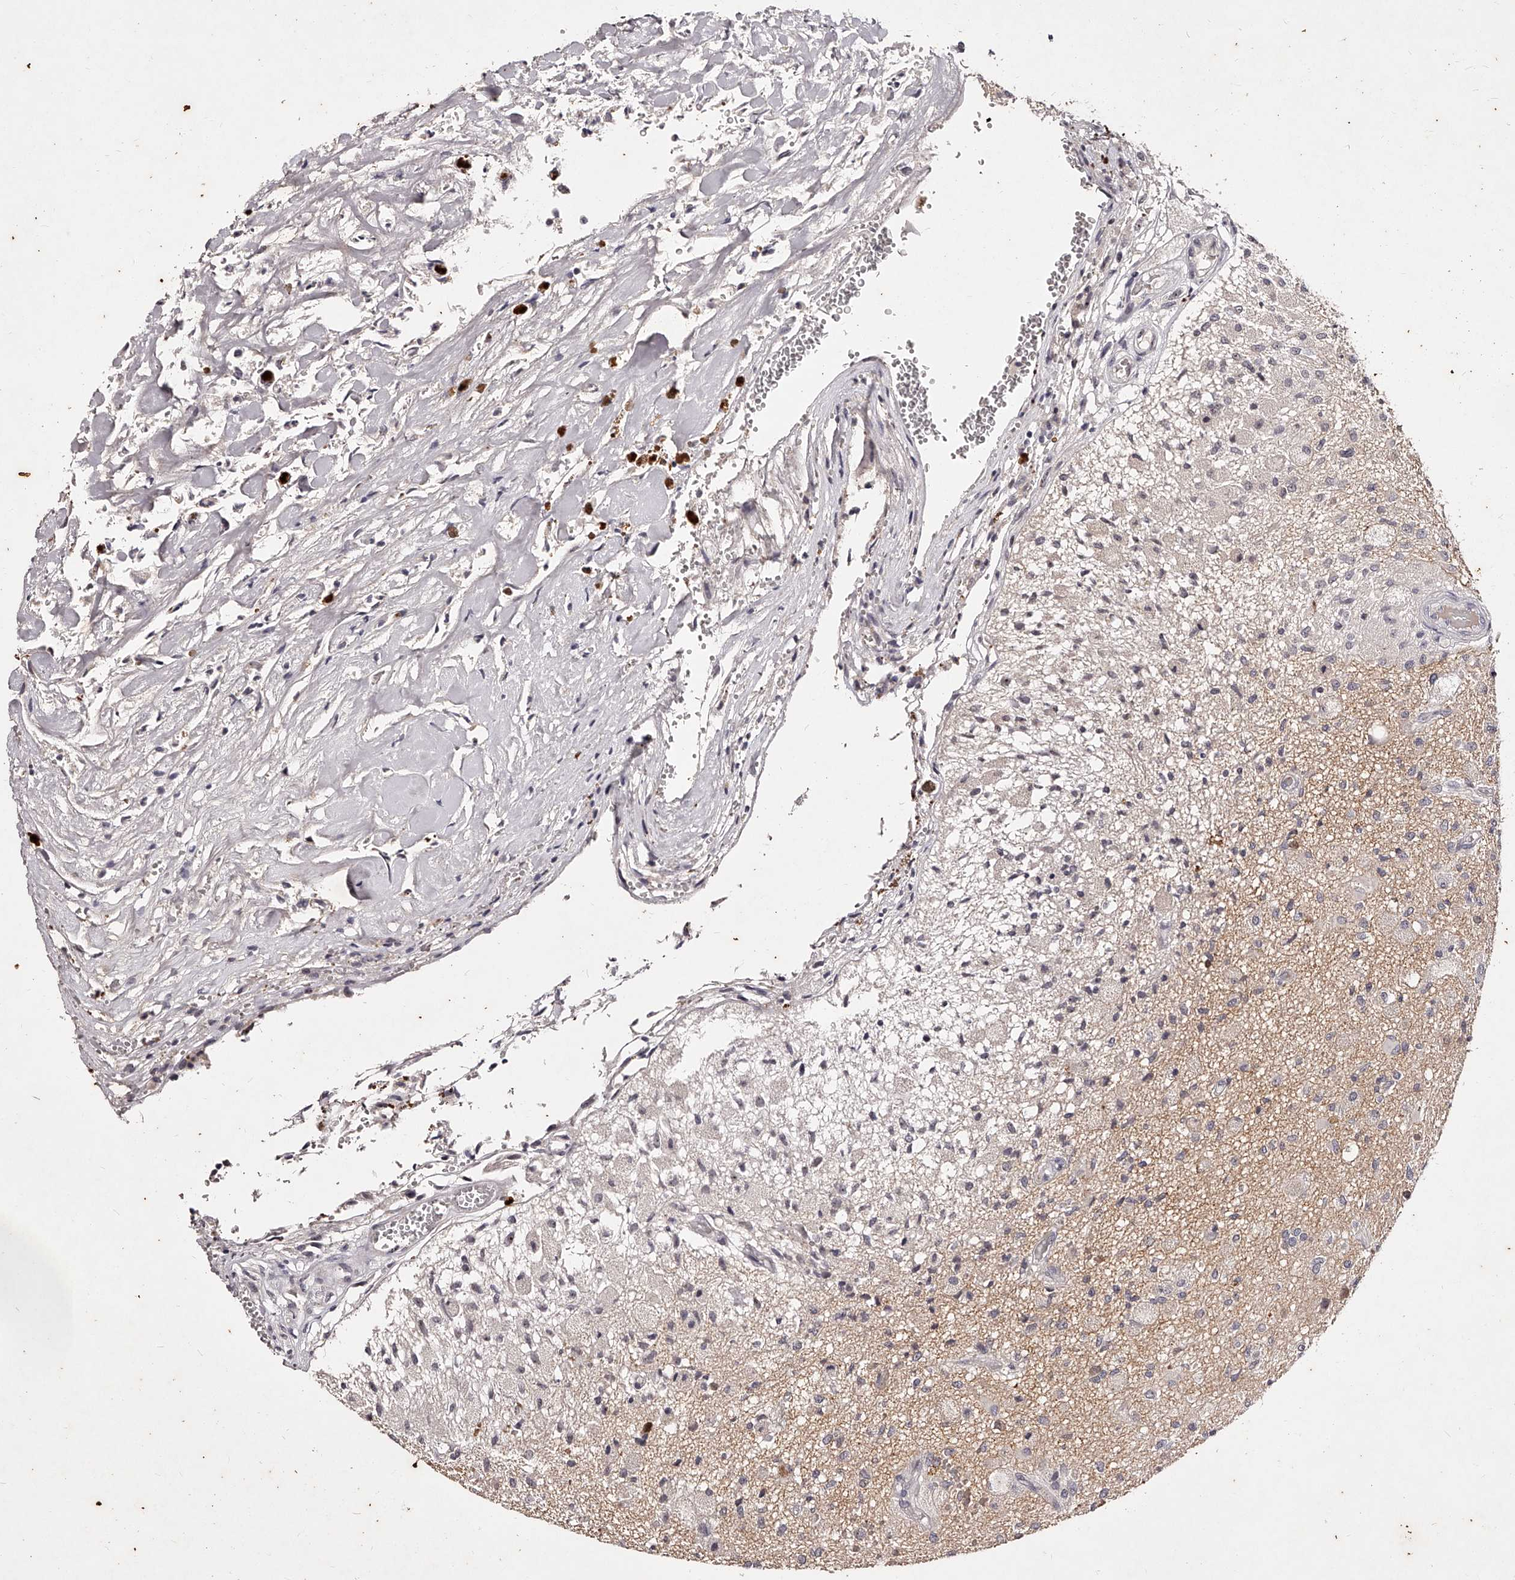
{"staining": {"intensity": "negative", "quantity": "none", "location": "none"}, "tissue": "glioma", "cell_type": "Tumor cells", "image_type": "cancer", "snomed": [{"axis": "morphology", "description": "Normal tissue, NOS"}, {"axis": "morphology", "description": "Glioma, malignant, High grade"}, {"axis": "topography", "description": "Cerebral cortex"}], "caption": "IHC image of neoplastic tissue: glioma stained with DAB demonstrates no significant protein expression in tumor cells.", "gene": "PHACTR1", "patient": {"sex": "male", "age": 77}}